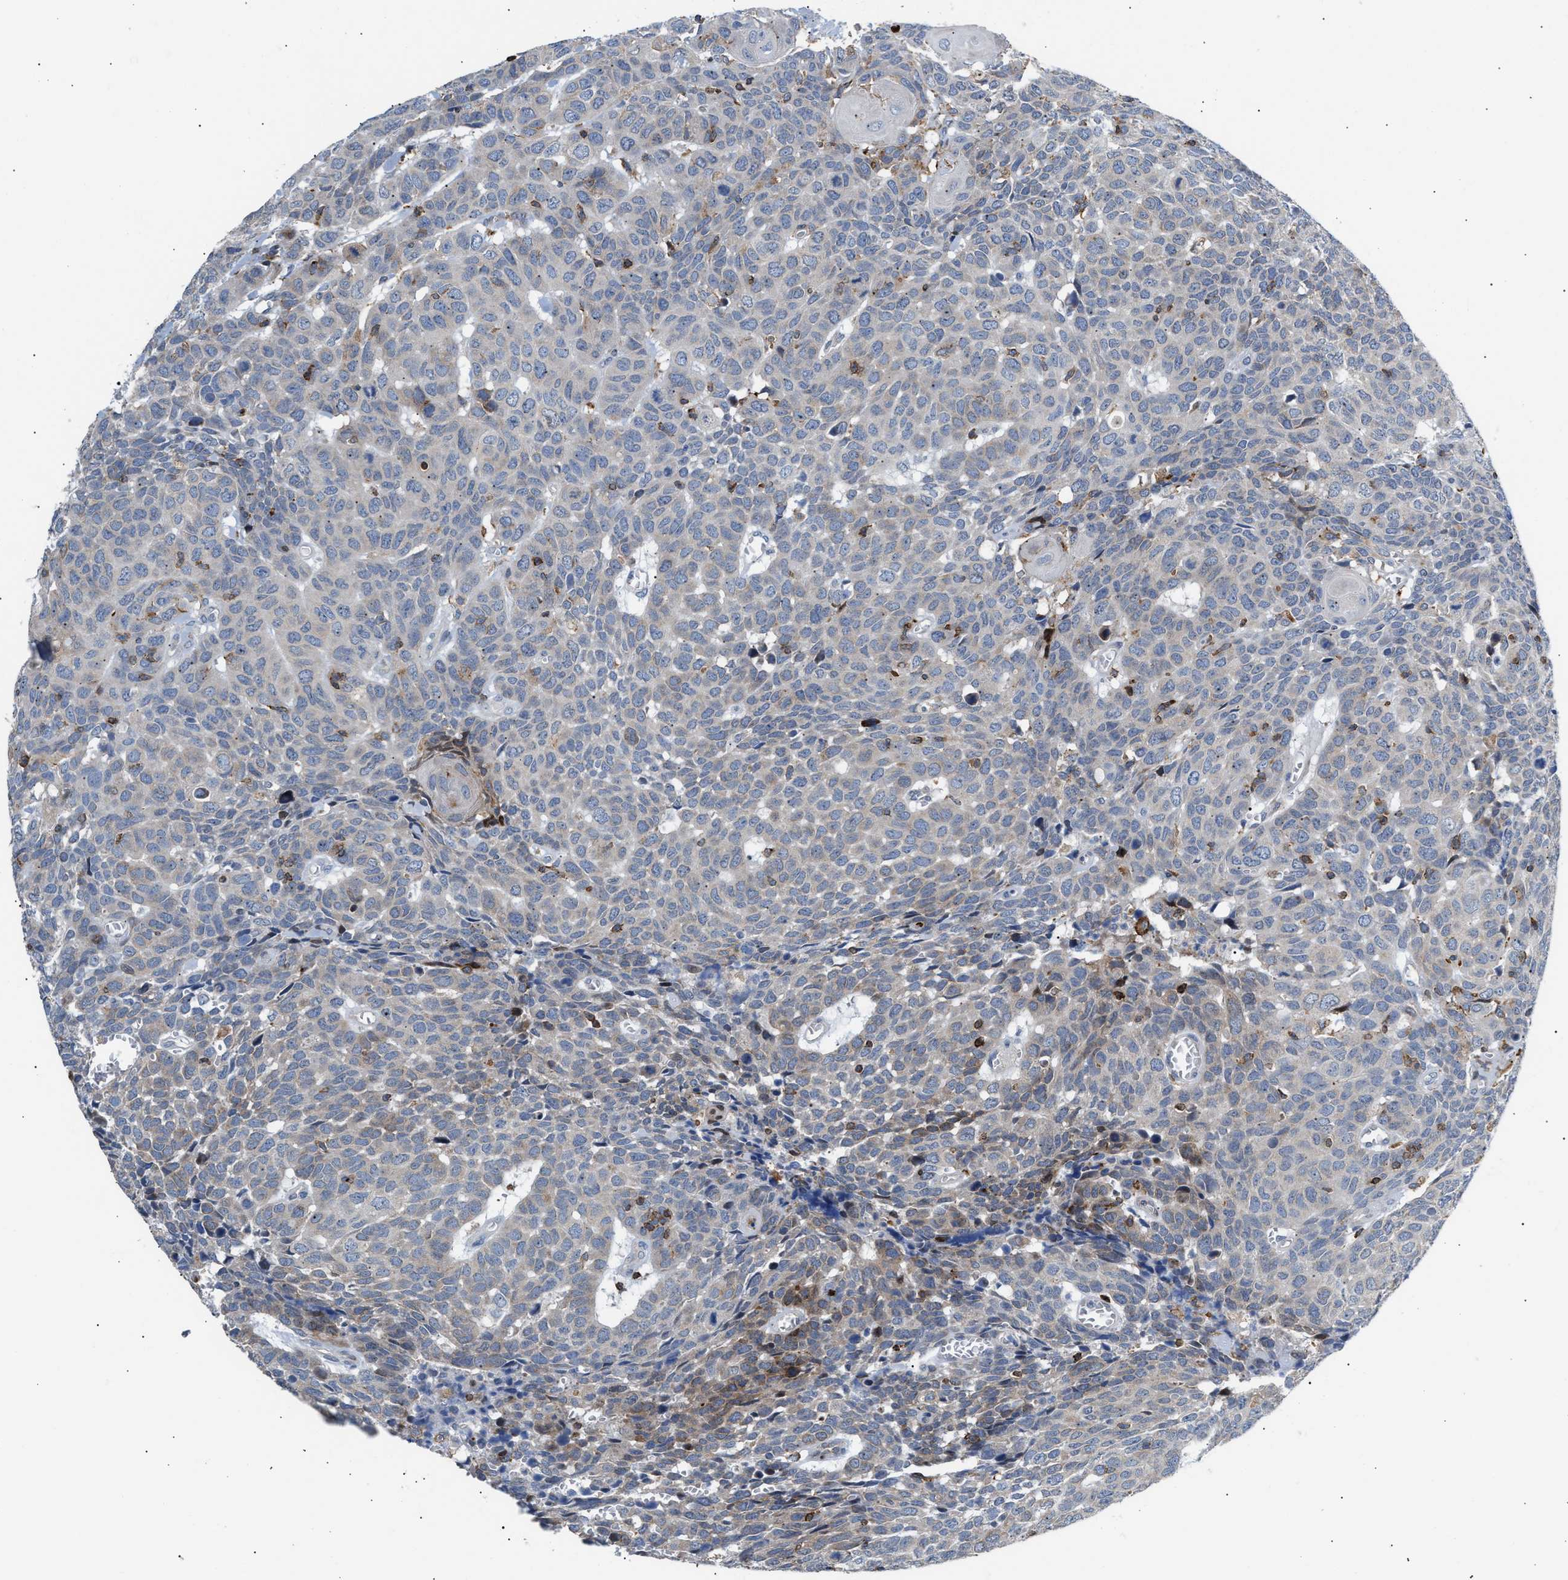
{"staining": {"intensity": "negative", "quantity": "none", "location": "none"}, "tissue": "head and neck cancer", "cell_type": "Tumor cells", "image_type": "cancer", "snomed": [{"axis": "morphology", "description": "Squamous cell carcinoma, NOS"}, {"axis": "topography", "description": "Head-Neck"}], "caption": "Tumor cells show no significant protein staining in head and neck cancer (squamous cell carcinoma).", "gene": "ATP9A", "patient": {"sex": "male", "age": 66}}